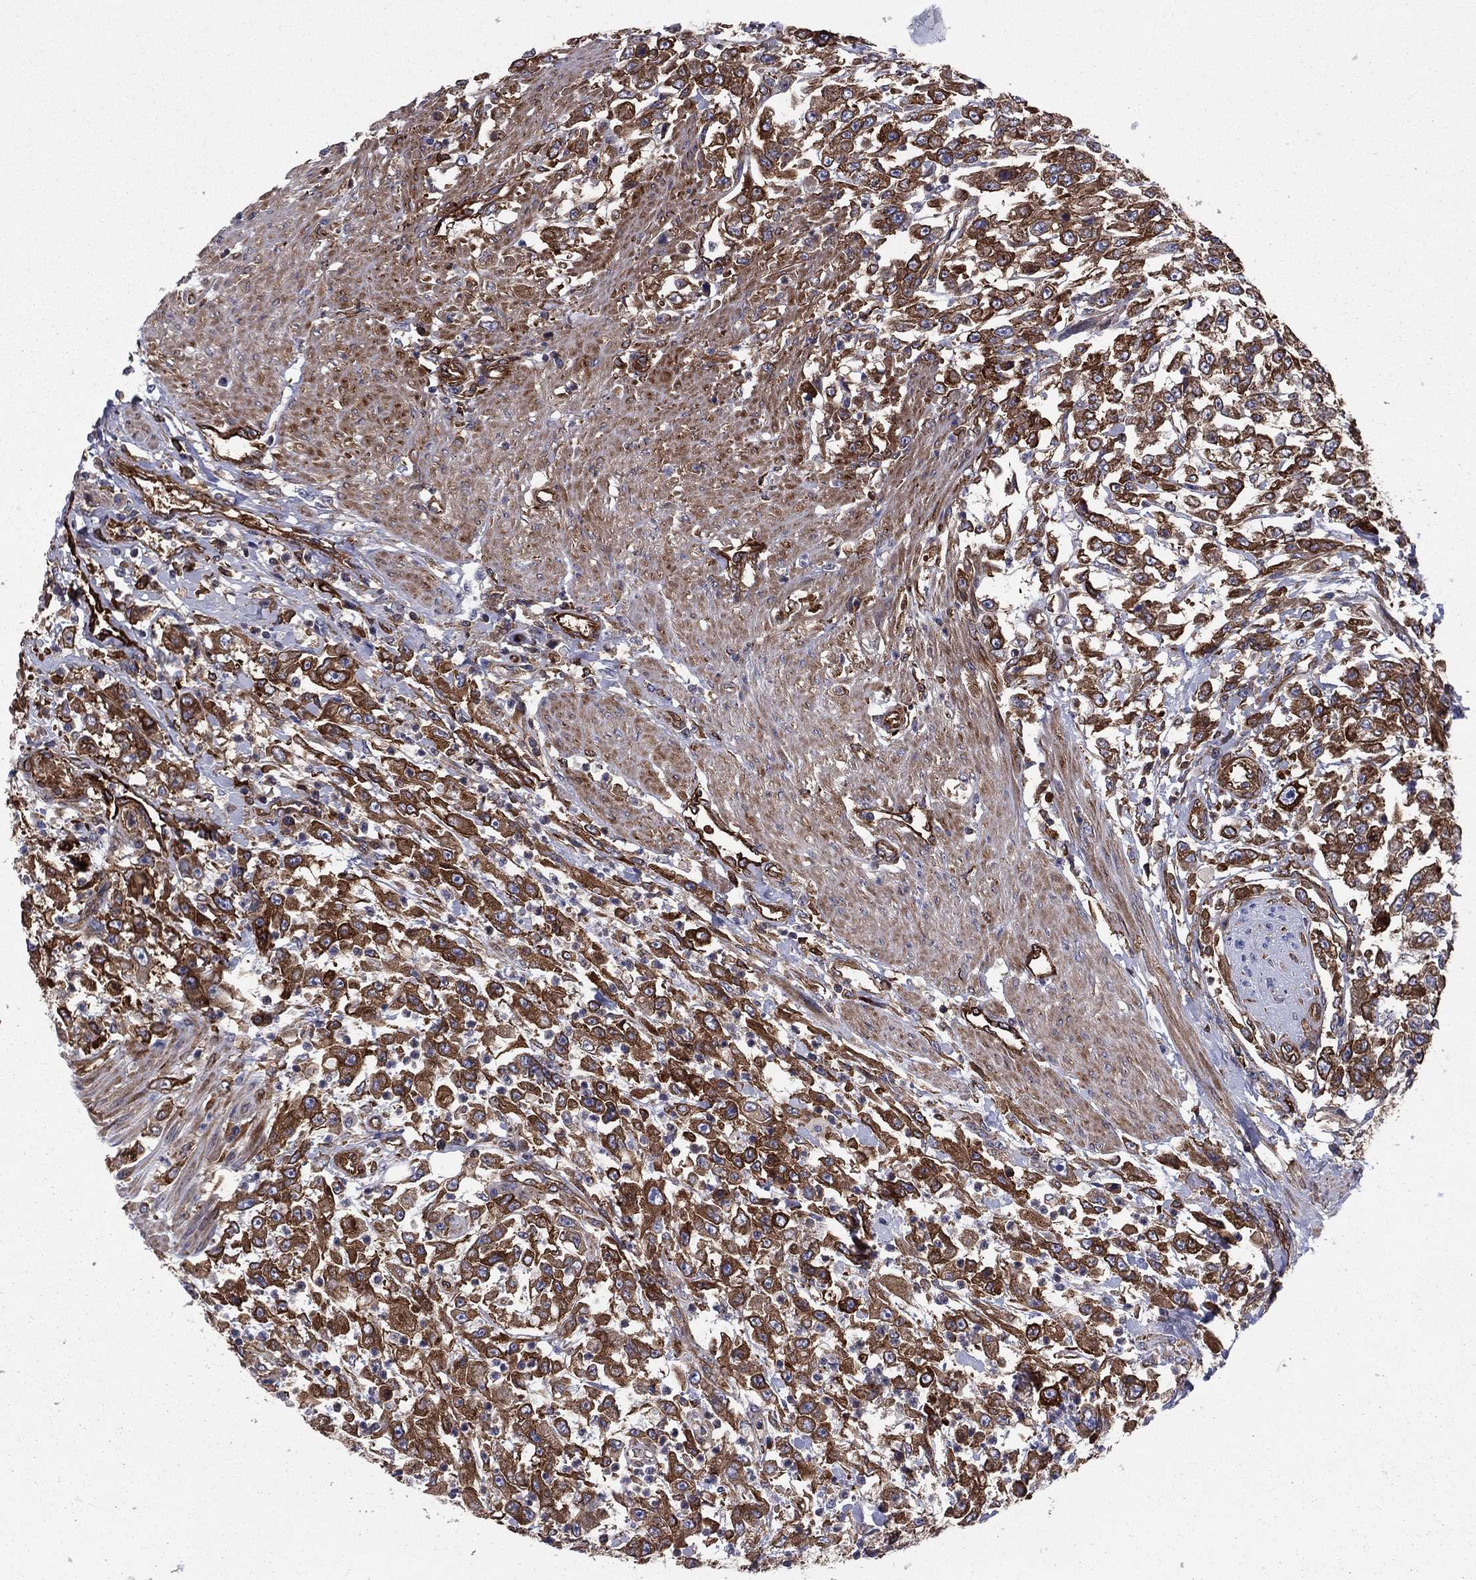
{"staining": {"intensity": "strong", "quantity": ">75%", "location": "cytoplasmic/membranous"}, "tissue": "urothelial cancer", "cell_type": "Tumor cells", "image_type": "cancer", "snomed": [{"axis": "morphology", "description": "Urothelial carcinoma, High grade"}, {"axis": "topography", "description": "Urinary bladder"}], "caption": "Strong cytoplasmic/membranous expression is identified in about >75% of tumor cells in urothelial cancer.", "gene": "EHBP1L1", "patient": {"sex": "male", "age": 46}}